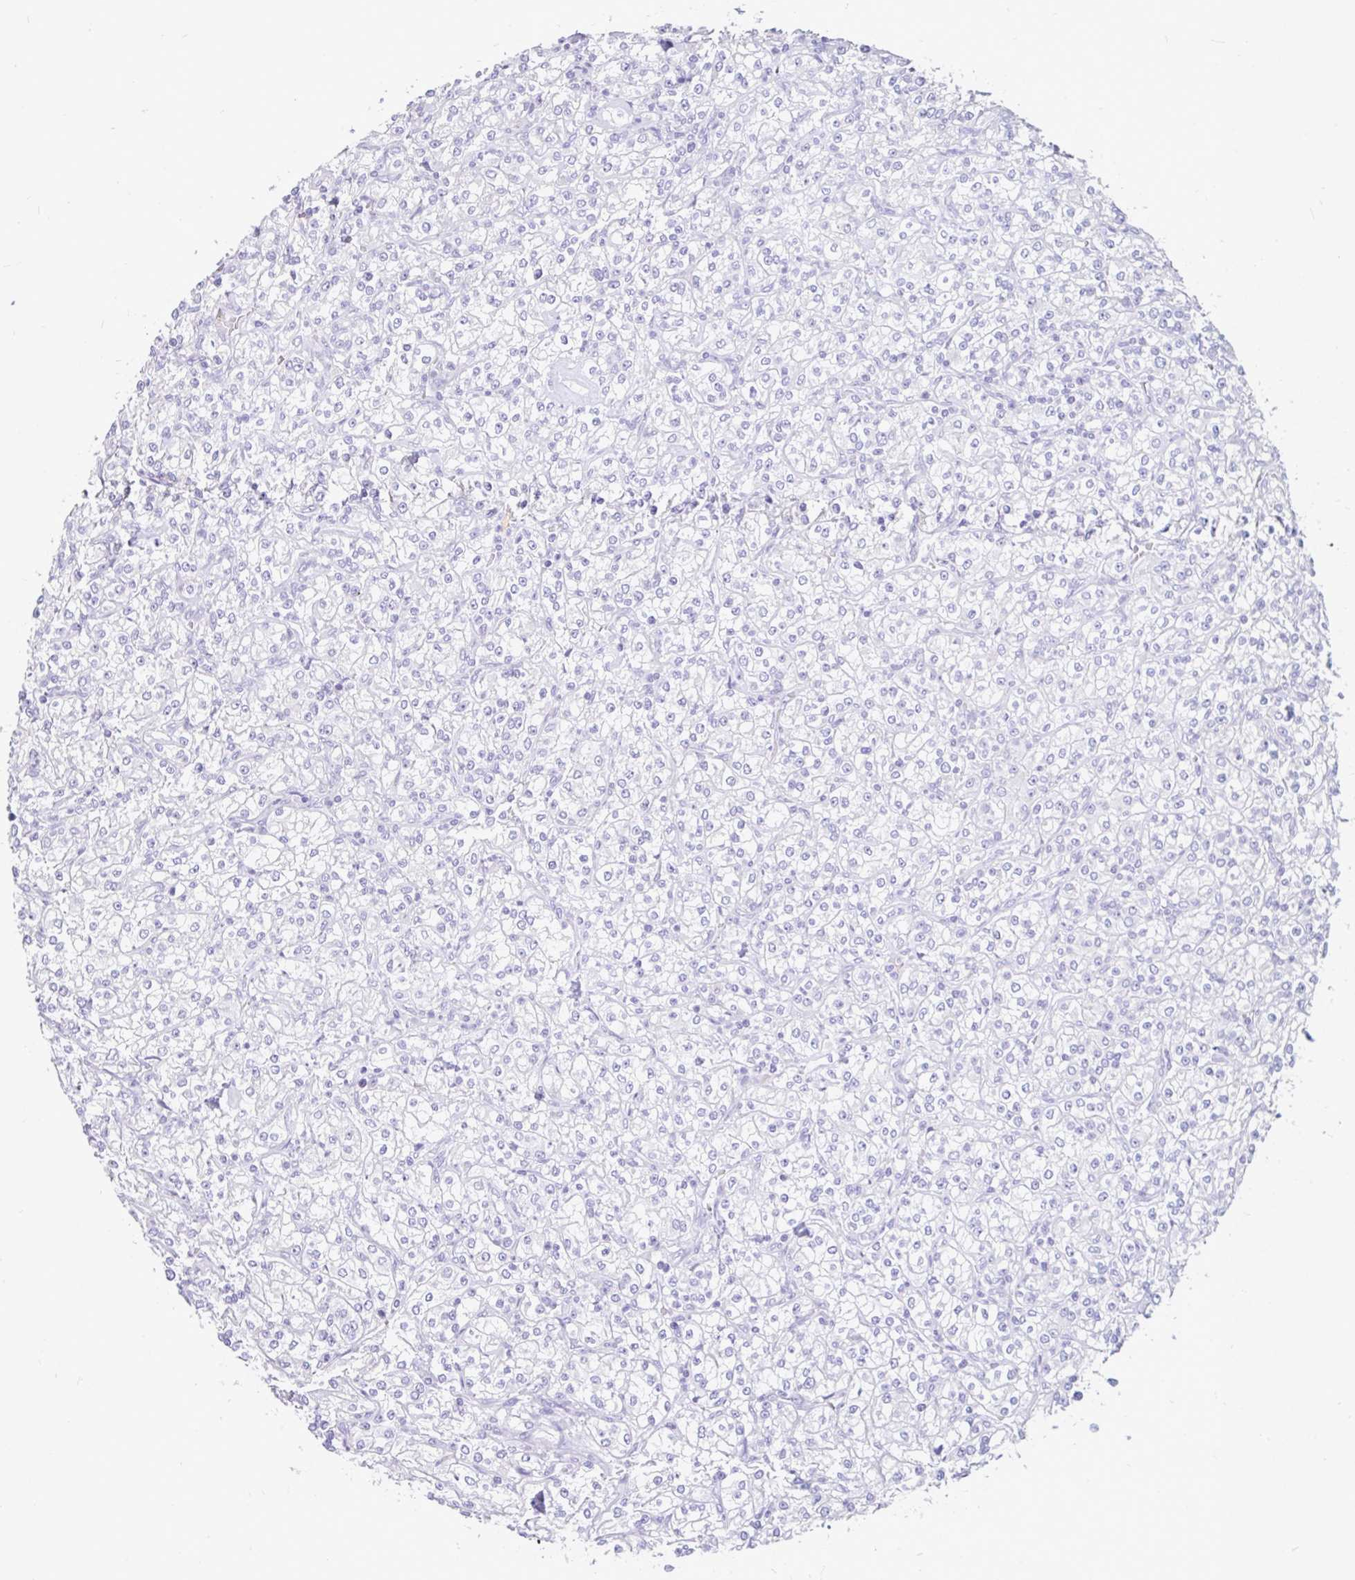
{"staining": {"intensity": "negative", "quantity": "none", "location": "none"}, "tissue": "renal cancer", "cell_type": "Tumor cells", "image_type": "cancer", "snomed": [{"axis": "morphology", "description": "Adenocarcinoma, NOS"}, {"axis": "topography", "description": "Kidney"}], "caption": "Human renal adenocarcinoma stained for a protein using immunohistochemistry (IHC) exhibits no positivity in tumor cells.", "gene": "INTS5", "patient": {"sex": "male", "age": 77}}